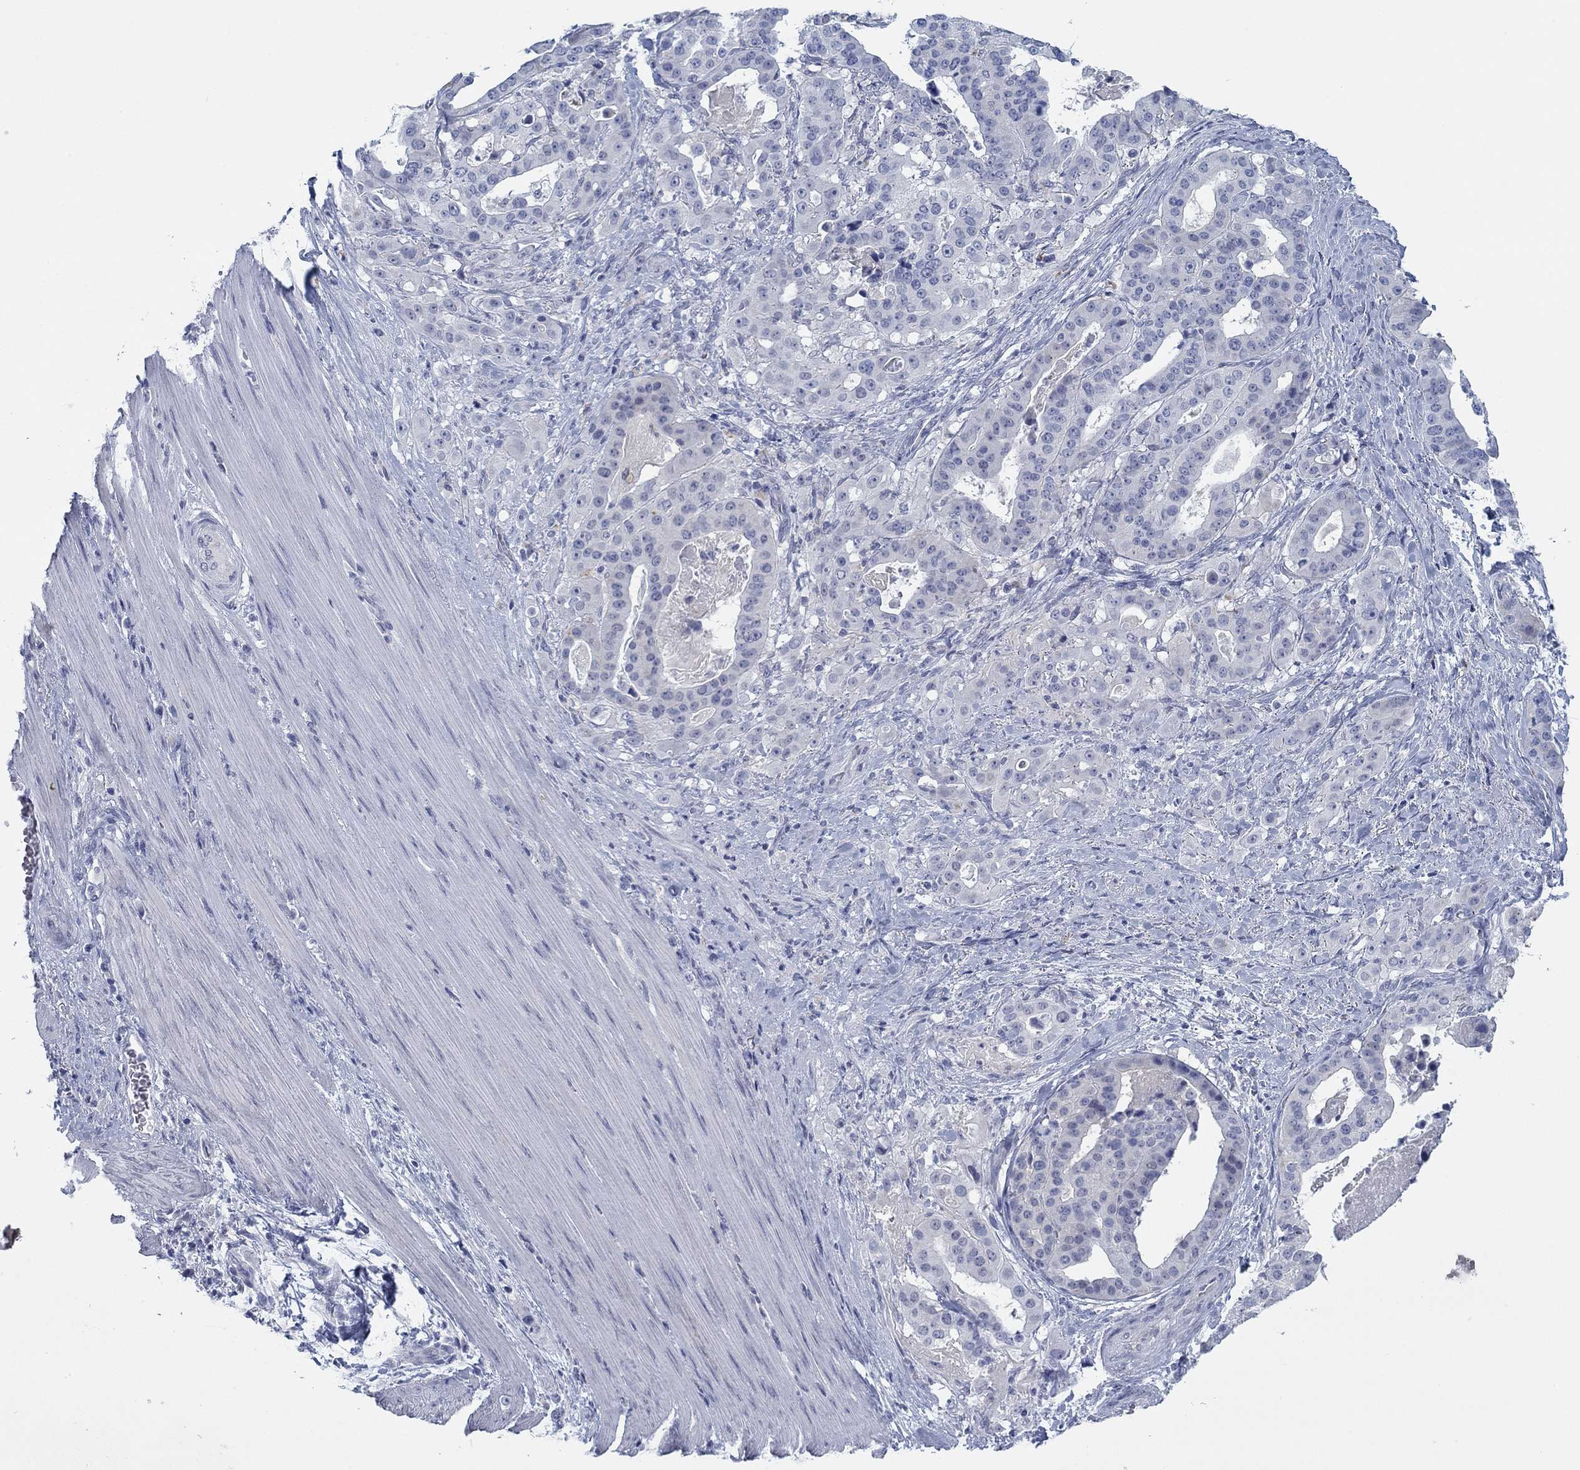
{"staining": {"intensity": "negative", "quantity": "none", "location": "none"}, "tissue": "stomach cancer", "cell_type": "Tumor cells", "image_type": "cancer", "snomed": [{"axis": "morphology", "description": "Adenocarcinoma, NOS"}, {"axis": "topography", "description": "Stomach"}], "caption": "Immunohistochemical staining of human stomach cancer reveals no significant staining in tumor cells. Nuclei are stained in blue.", "gene": "DNAL1", "patient": {"sex": "male", "age": 48}}